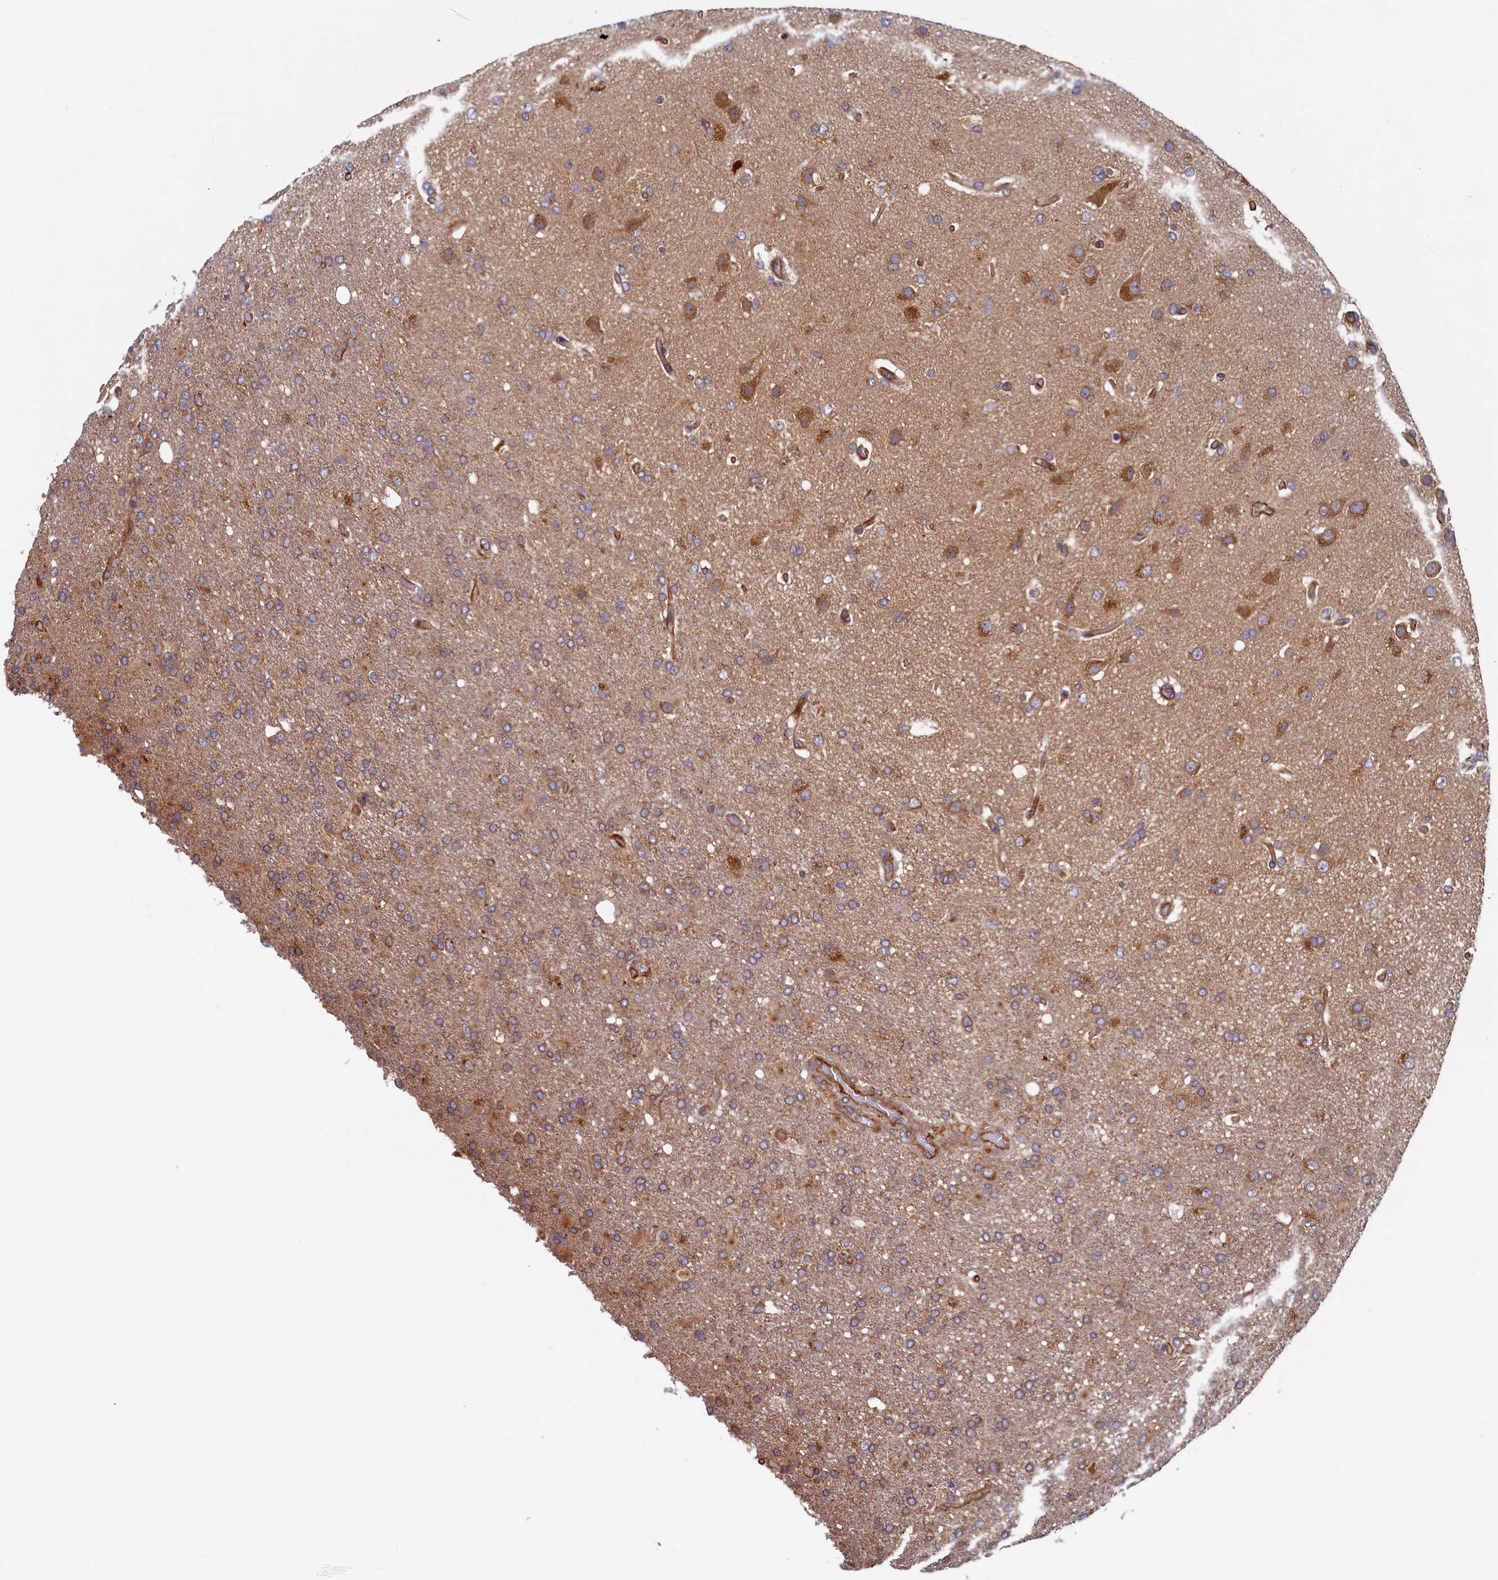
{"staining": {"intensity": "moderate", "quantity": ">75%", "location": "cytoplasmic/membranous"}, "tissue": "glioma", "cell_type": "Tumor cells", "image_type": "cancer", "snomed": [{"axis": "morphology", "description": "Glioma, malignant, High grade"}, {"axis": "topography", "description": "Brain"}], "caption": "Glioma stained with a protein marker displays moderate staining in tumor cells.", "gene": "STX12", "patient": {"sex": "female", "age": 74}}